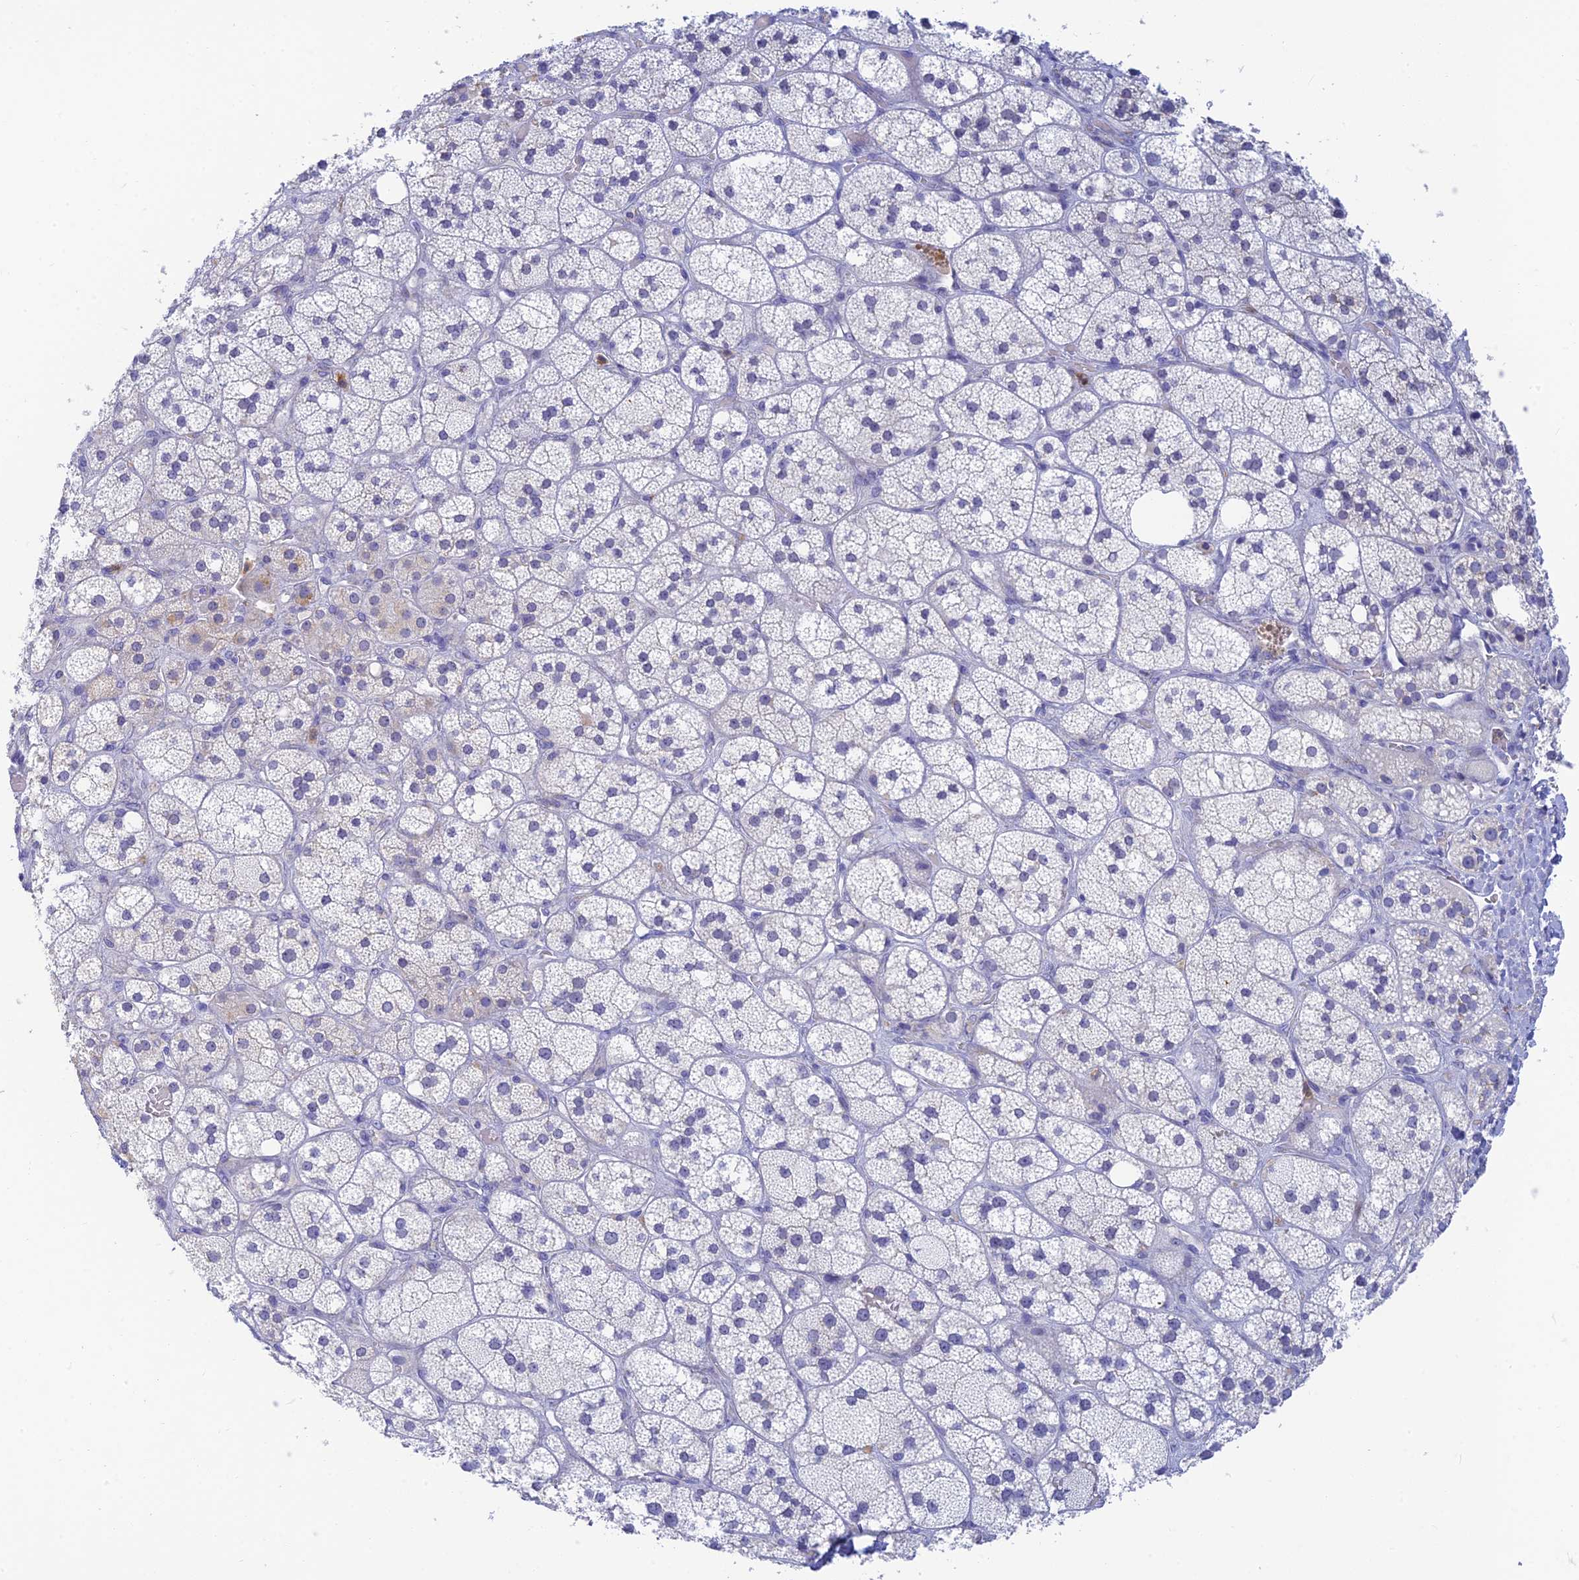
{"staining": {"intensity": "negative", "quantity": "none", "location": "none"}, "tissue": "adrenal gland", "cell_type": "Glandular cells", "image_type": "normal", "snomed": [{"axis": "morphology", "description": "Normal tissue, NOS"}, {"axis": "topography", "description": "Adrenal gland"}], "caption": "Immunohistochemical staining of unremarkable adrenal gland demonstrates no significant expression in glandular cells.", "gene": "INTS13", "patient": {"sex": "male", "age": 61}}